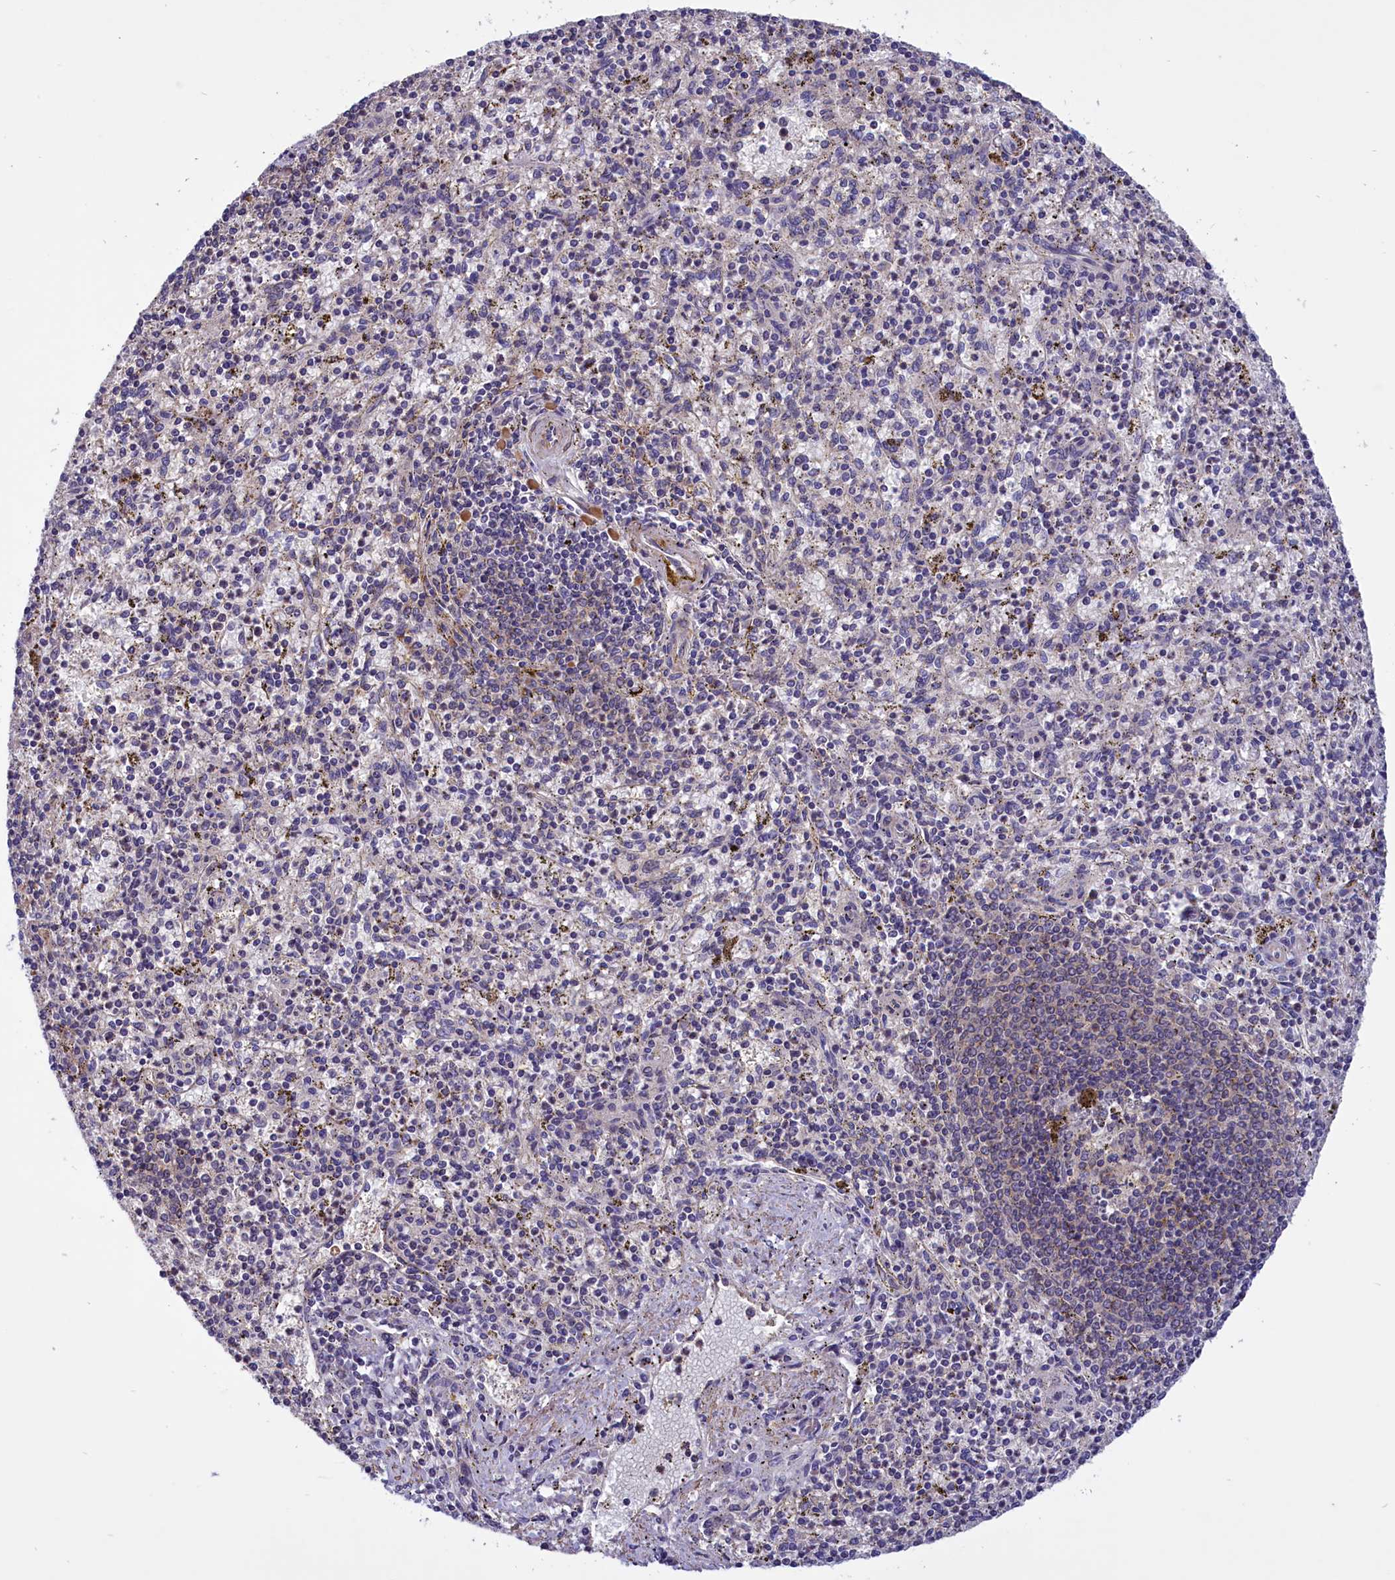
{"staining": {"intensity": "negative", "quantity": "none", "location": "none"}, "tissue": "spleen", "cell_type": "Cells in red pulp", "image_type": "normal", "snomed": [{"axis": "morphology", "description": "Normal tissue, NOS"}, {"axis": "topography", "description": "Spleen"}], "caption": "A high-resolution histopathology image shows immunohistochemistry staining of normal spleen, which demonstrates no significant staining in cells in red pulp.", "gene": "AMDHD2", "patient": {"sex": "male", "age": 72}}